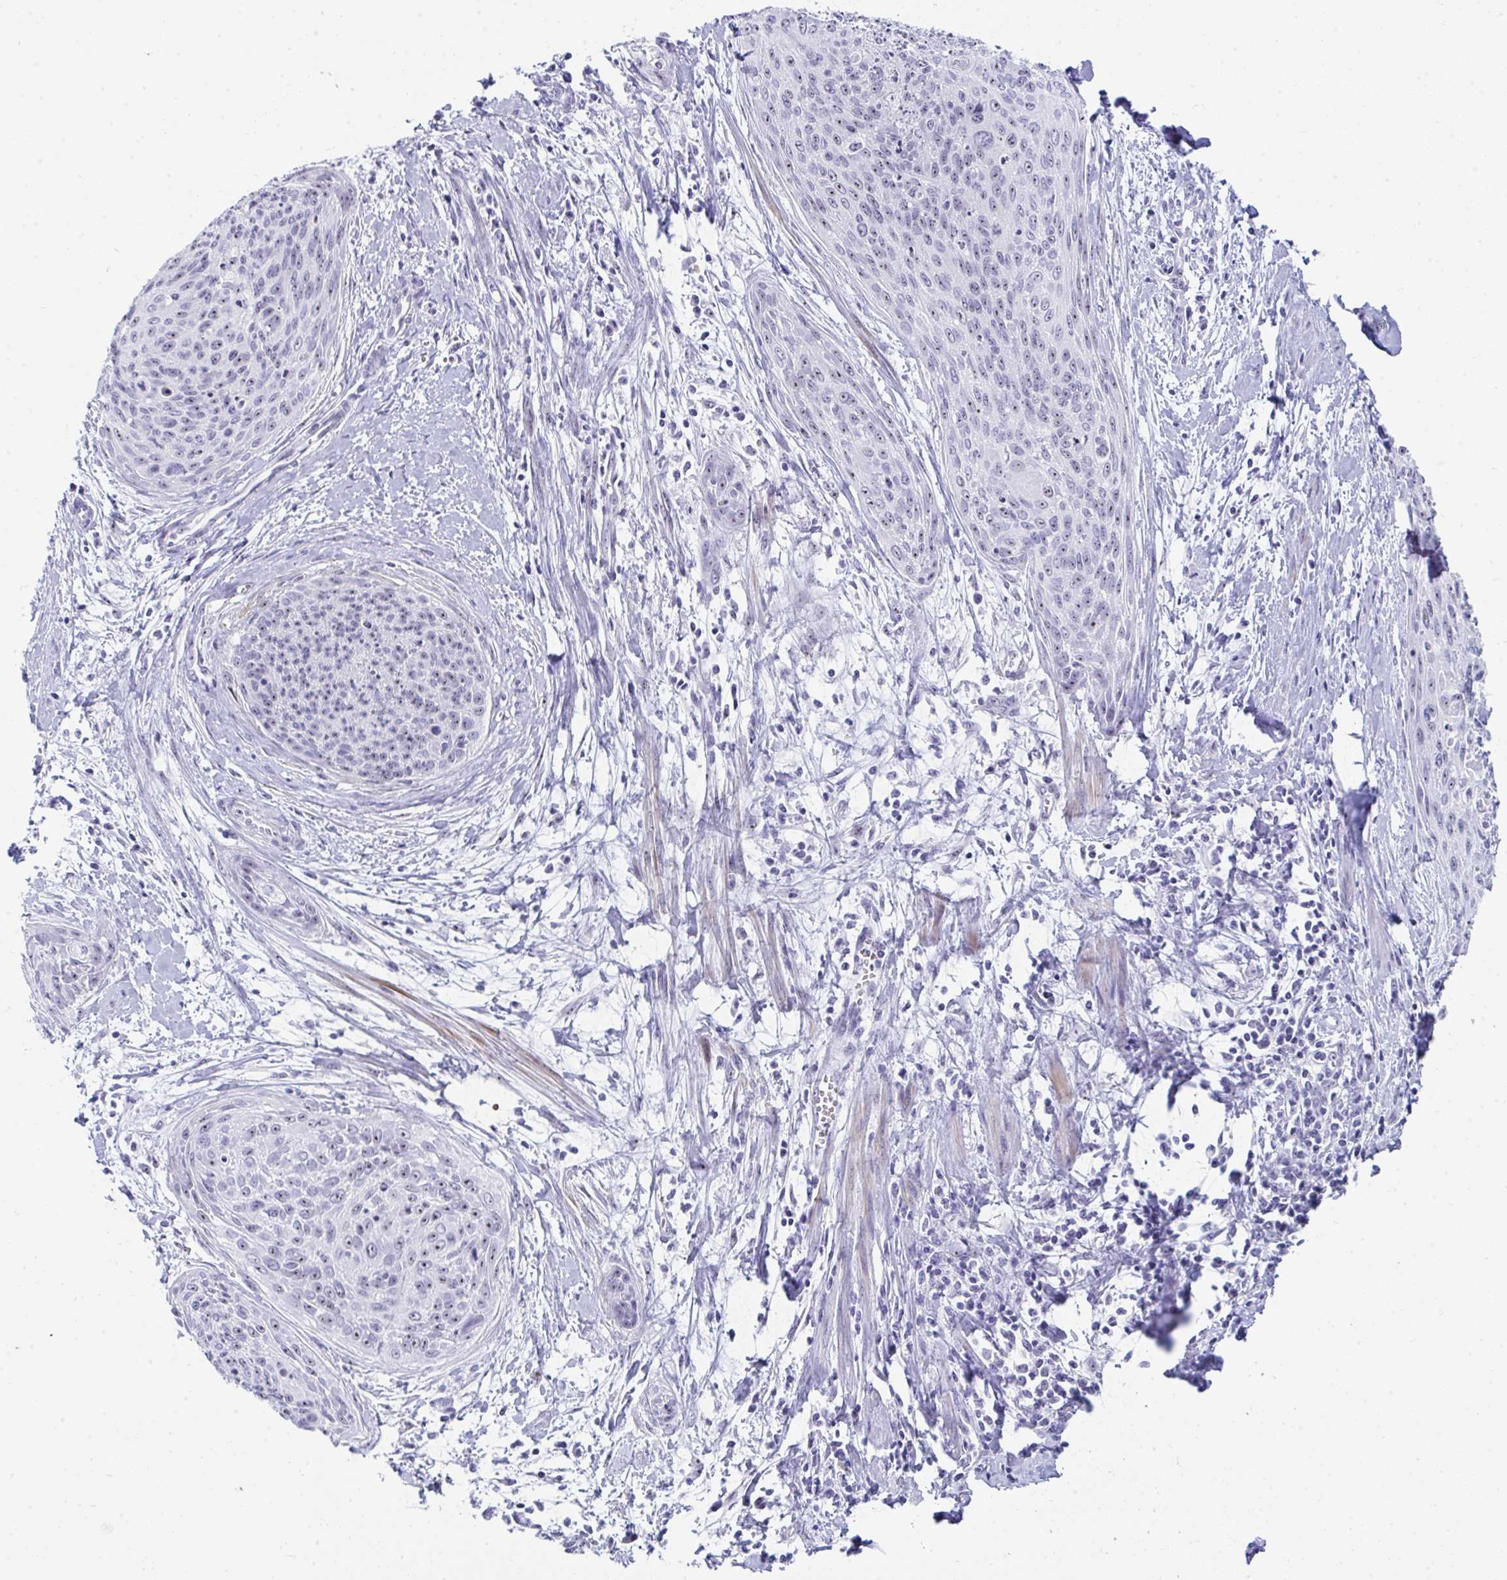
{"staining": {"intensity": "weak", "quantity": "25%-75%", "location": "nuclear"}, "tissue": "cervical cancer", "cell_type": "Tumor cells", "image_type": "cancer", "snomed": [{"axis": "morphology", "description": "Squamous cell carcinoma, NOS"}, {"axis": "topography", "description": "Cervix"}], "caption": "Cervical cancer (squamous cell carcinoma) tissue demonstrates weak nuclear expression in about 25%-75% of tumor cells", "gene": "NOP10", "patient": {"sex": "female", "age": 55}}